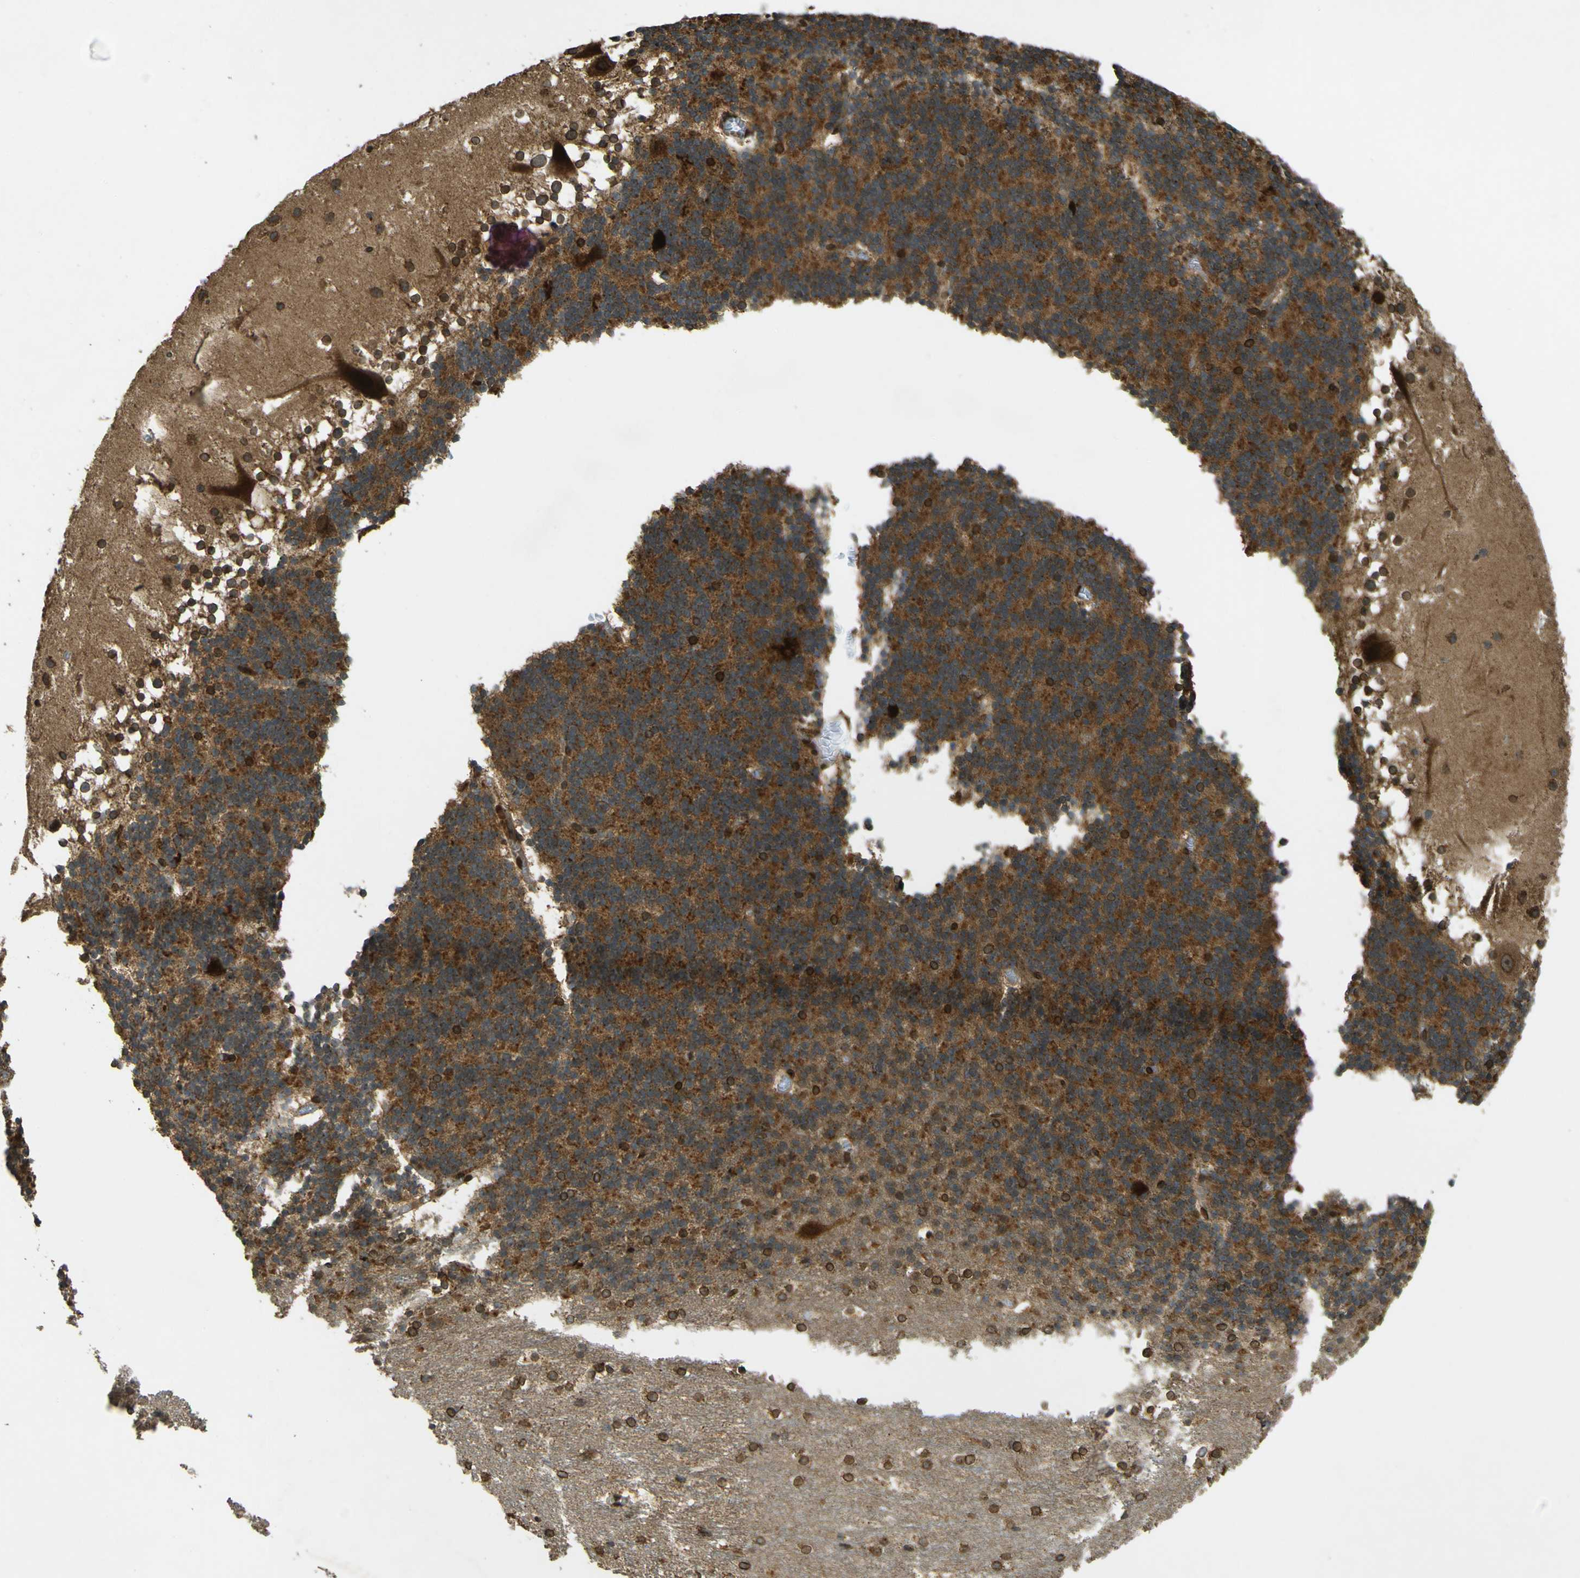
{"staining": {"intensity": "moderate", "quantity": ">75%", "location": "cytoplasmic/membranous"}, "tissue": "cerebellum", "cell_type": "Cells in granular layer", "image_type": "normal", "snomed": [{"axis": "morphology", "description": "Normal tissue, NOS"}, {"axis": "topography", "description": "Cerebellum"}], "caption": "Protein expression analysis of normal human cerebellum reveals moderate cytoplasmic/membranous positivity in approximately >75% of cells in granular layer. The protein is shown in brown color, while the nuclei are stained blue.", "gene": "GALNT1", "patient": {"sex": "female", "age": 19}}